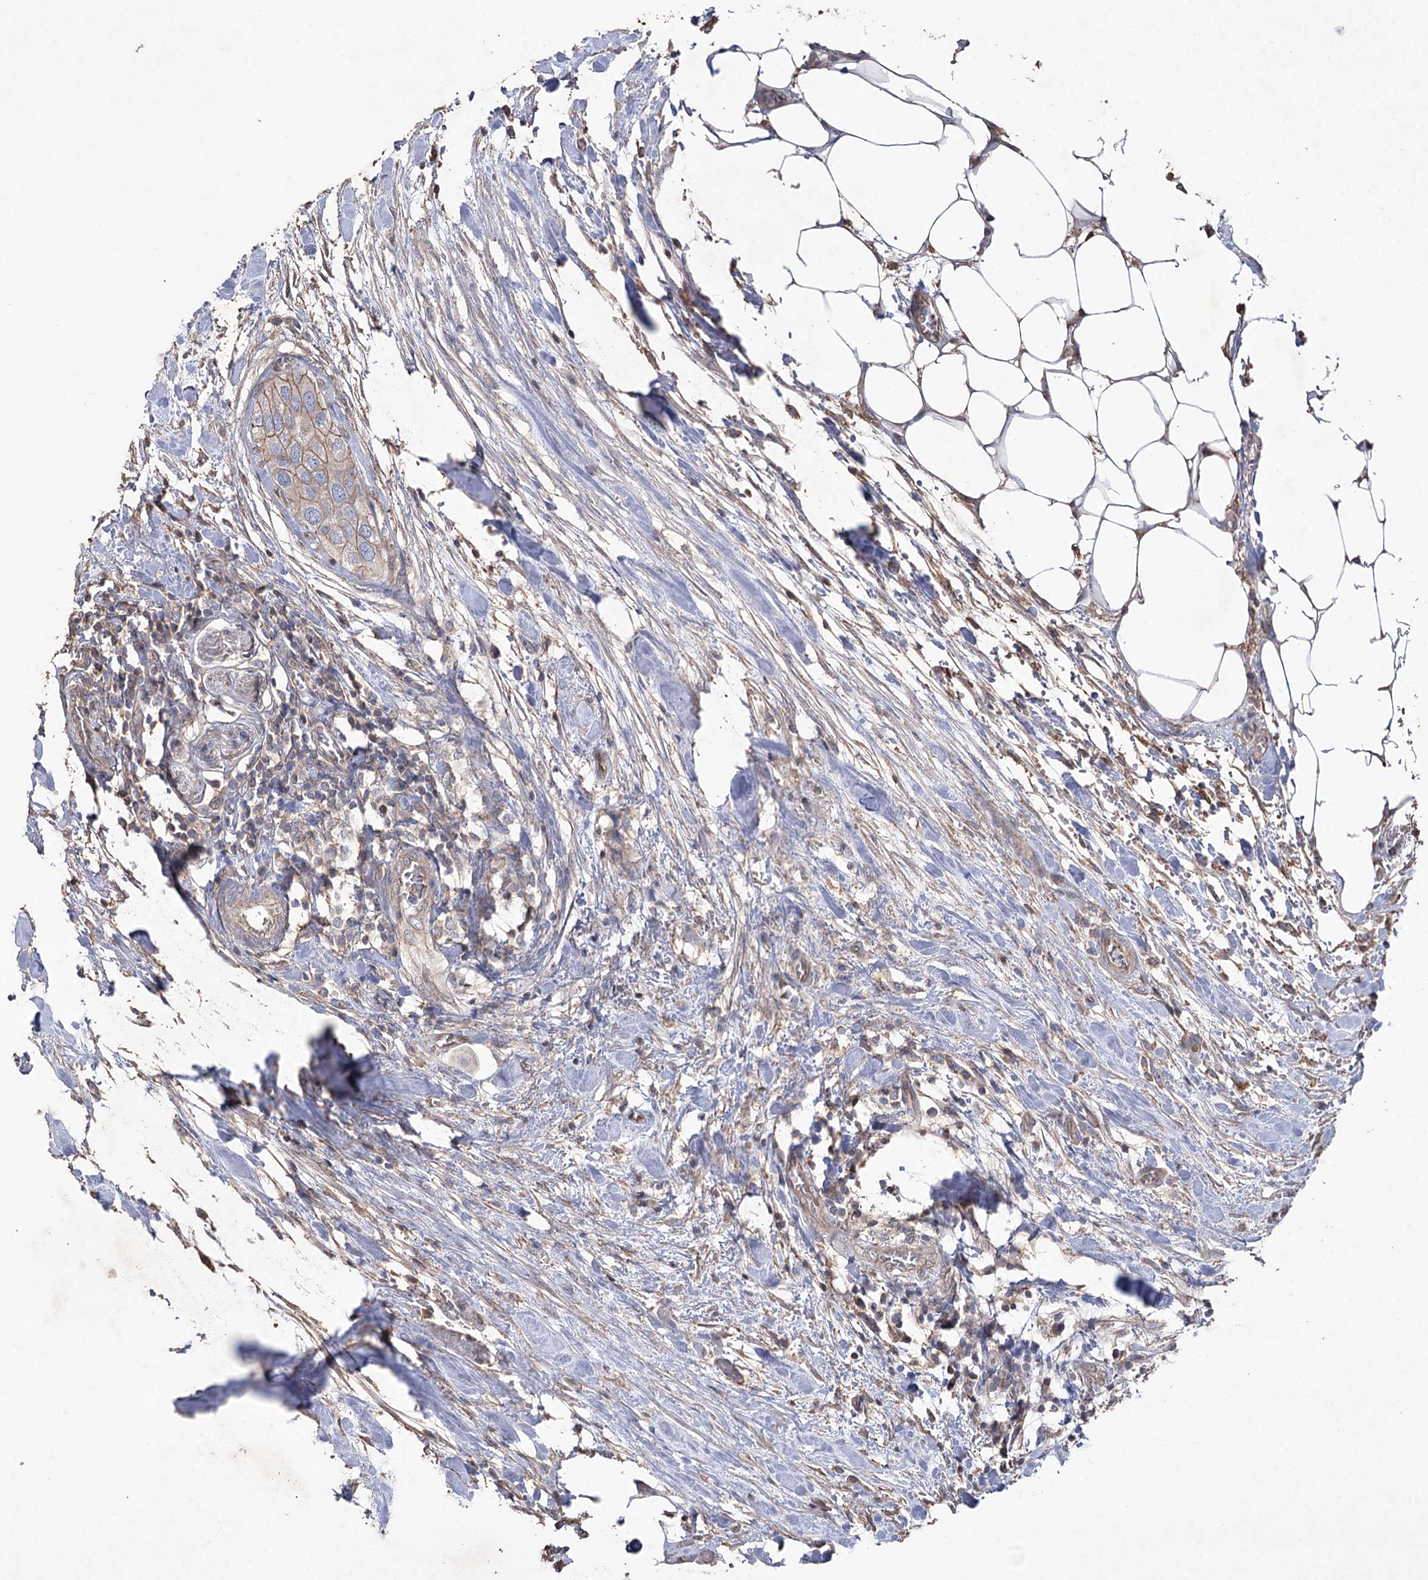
{"staining": {"intensity": "weak", "quantity": "25%-75%", "location": "cytoplasmic/membranous"}, "tissue": "urothelial cancer", "cell_type": "Tumor cells", "image_type": "cancer", "snomed": [{"axis": "morphology", "description": "Urothelial carcinoma, High grade"}, {"axis": "topography", "description": "Urinary bladder"}], "caption": "Urothelial cancer tissue demonstrates weak cytoplasmic/membranous staining in approximately 25%-75% of tumor cells", "gene": "FAM13B", "patient": {"sex": "male", "age": 64}}